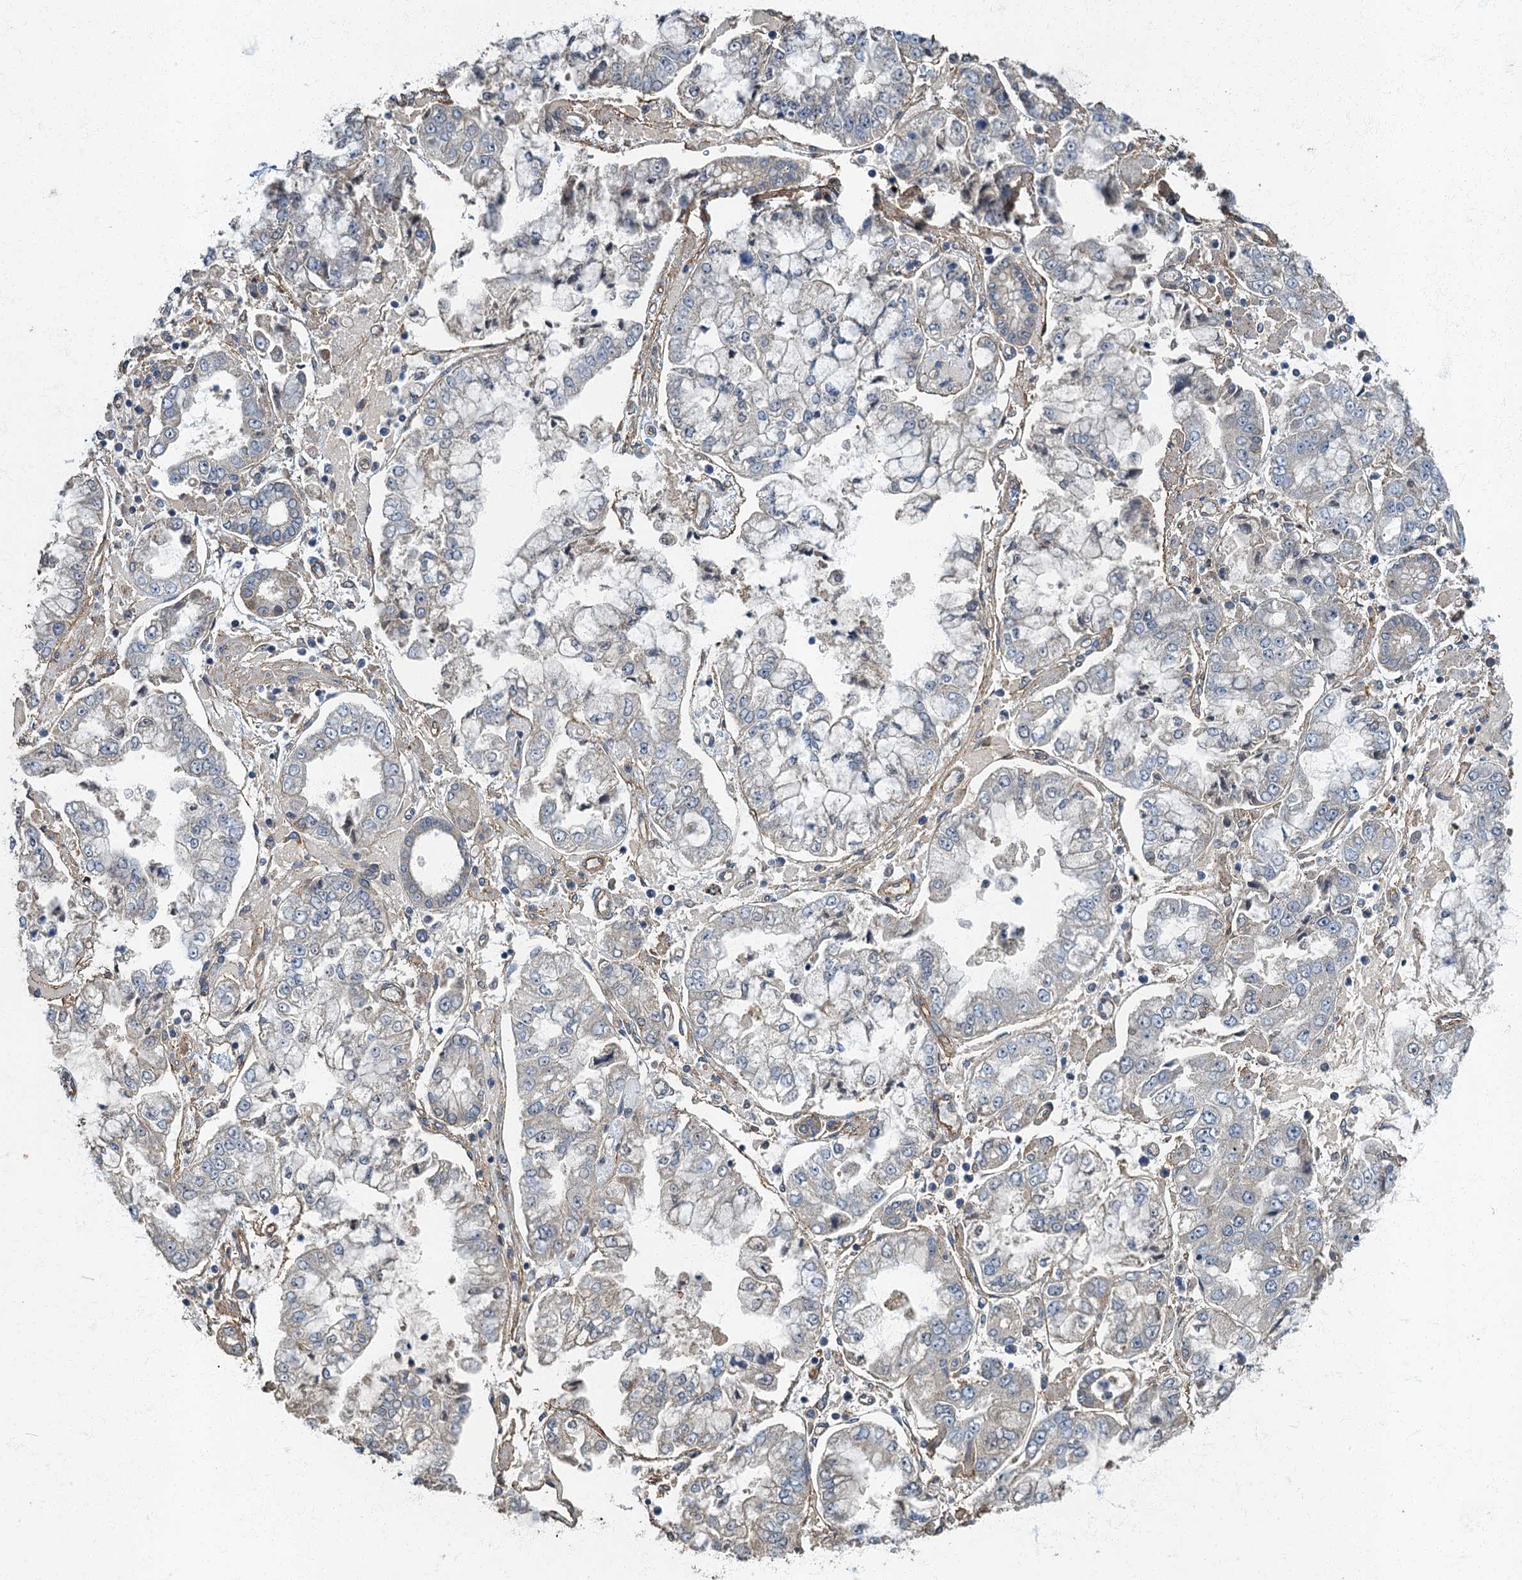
{"staining": {"intensity": "negative", "quantity": "none", "location": "none"}, "tissue": "stomach cancer", "cell_type": "Tumor cells", "image_type": "cancer", "snomed": [{"axis": "morphology", "description": "Adenocarcinoma, NOS"}, {"axis": "topography", "description": "Stomach"}], "caption": "Stomach cancer stained for a protein using immunohistochemistry demonstrates no expression tumor cells.", "gene": "ARL11", "patient": {"sex": "male", "age": 76}}